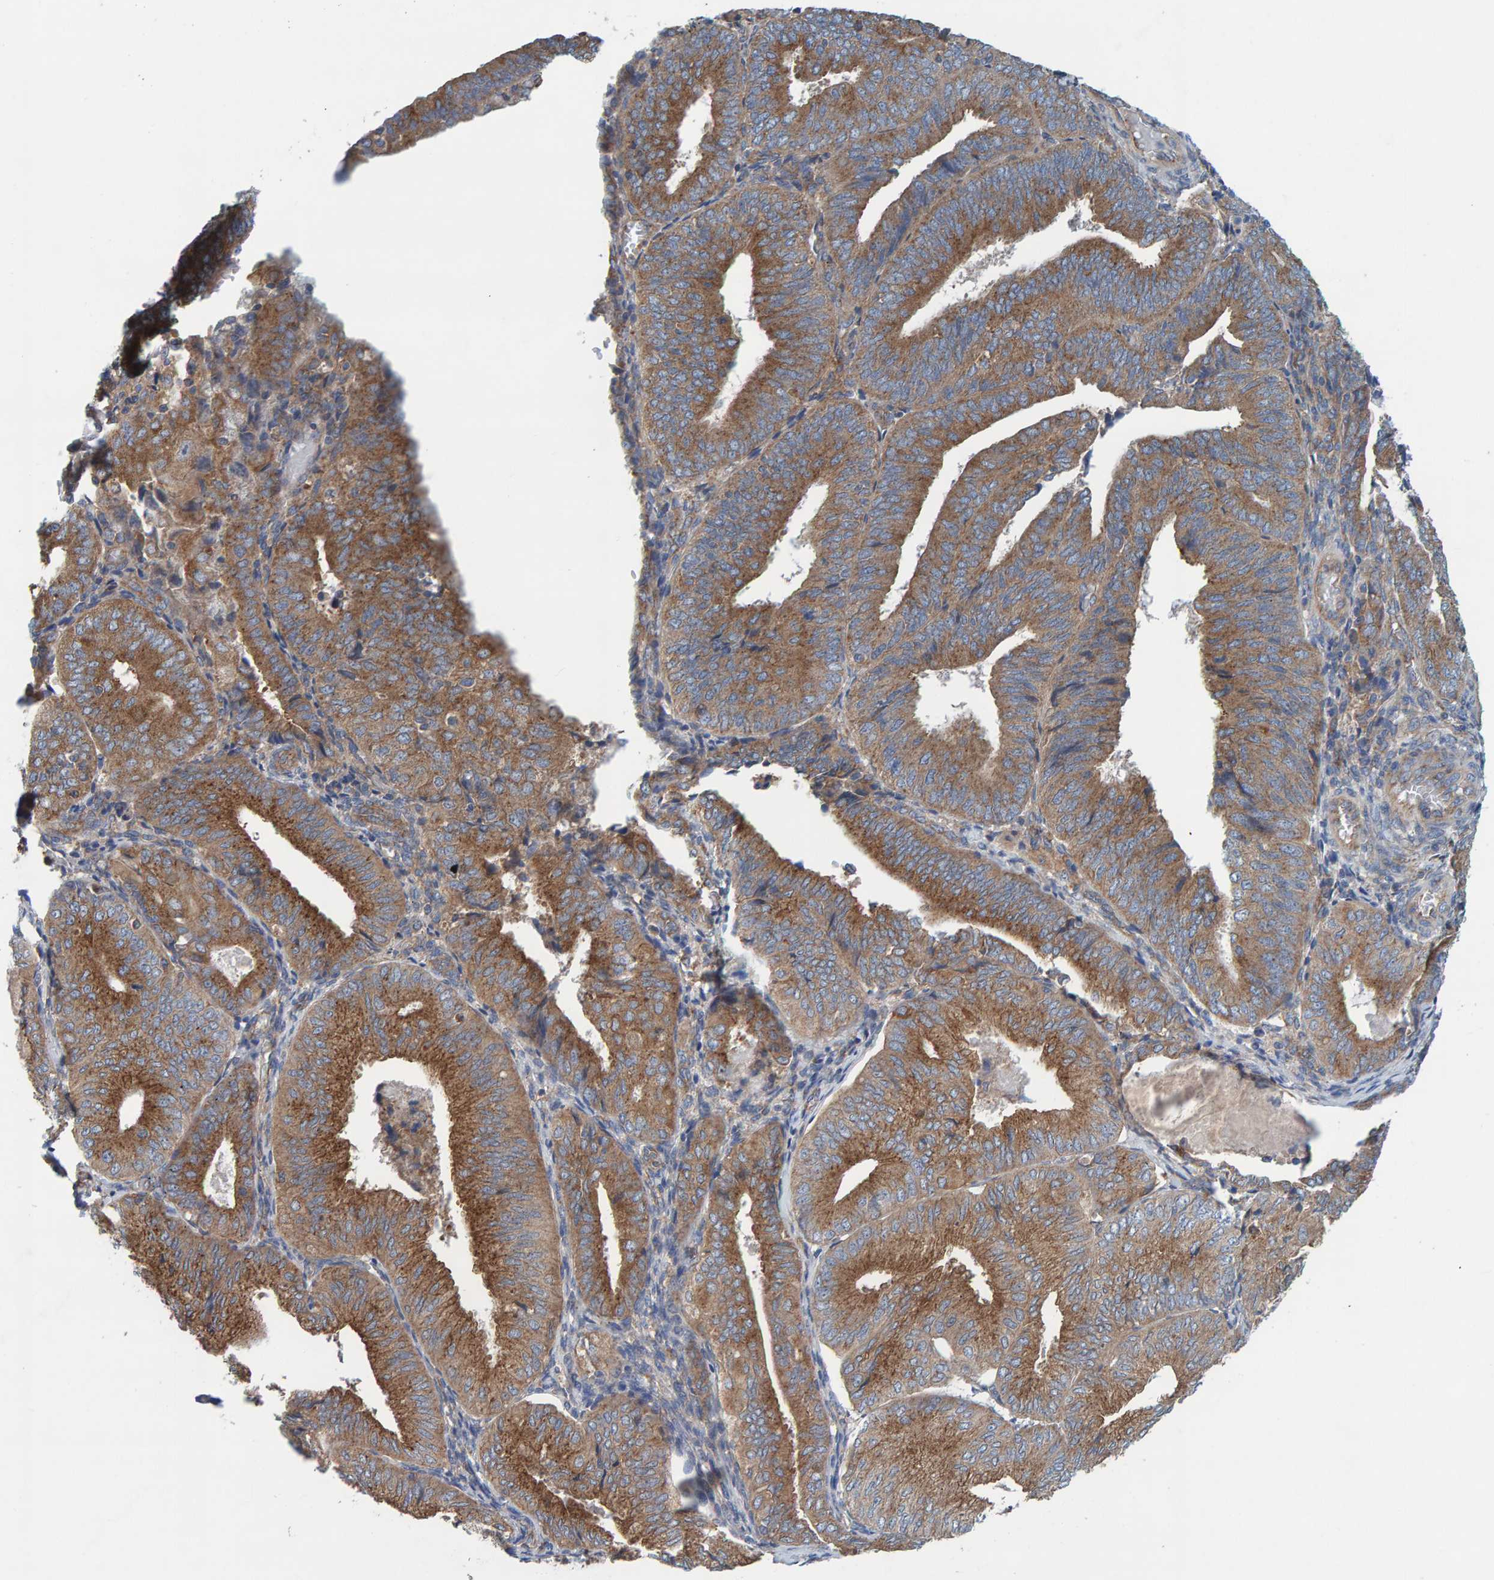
{"staining": {"intensity": "moderate", "quantity": ">75%", "location": "cytoplasmic/membranous"}, "tissue": "endometrial cancer", "cell_type": "Tumor cells", "image_type": "cancer", "snomed": [{"axis": "morphology", "description": "Adenocarcinoma, NOS"}, {"axis": "topography", "description": "Endometrium"}], "caption": "Brown immunohistochemical staining in endometrial cancer (adenocarcinoma) shows moderate cytoplasmic/membranous staining in approximately >75% of tumor cells.", "gene": "MKLN1", "patient": {"sex": "female", "age": 81}}